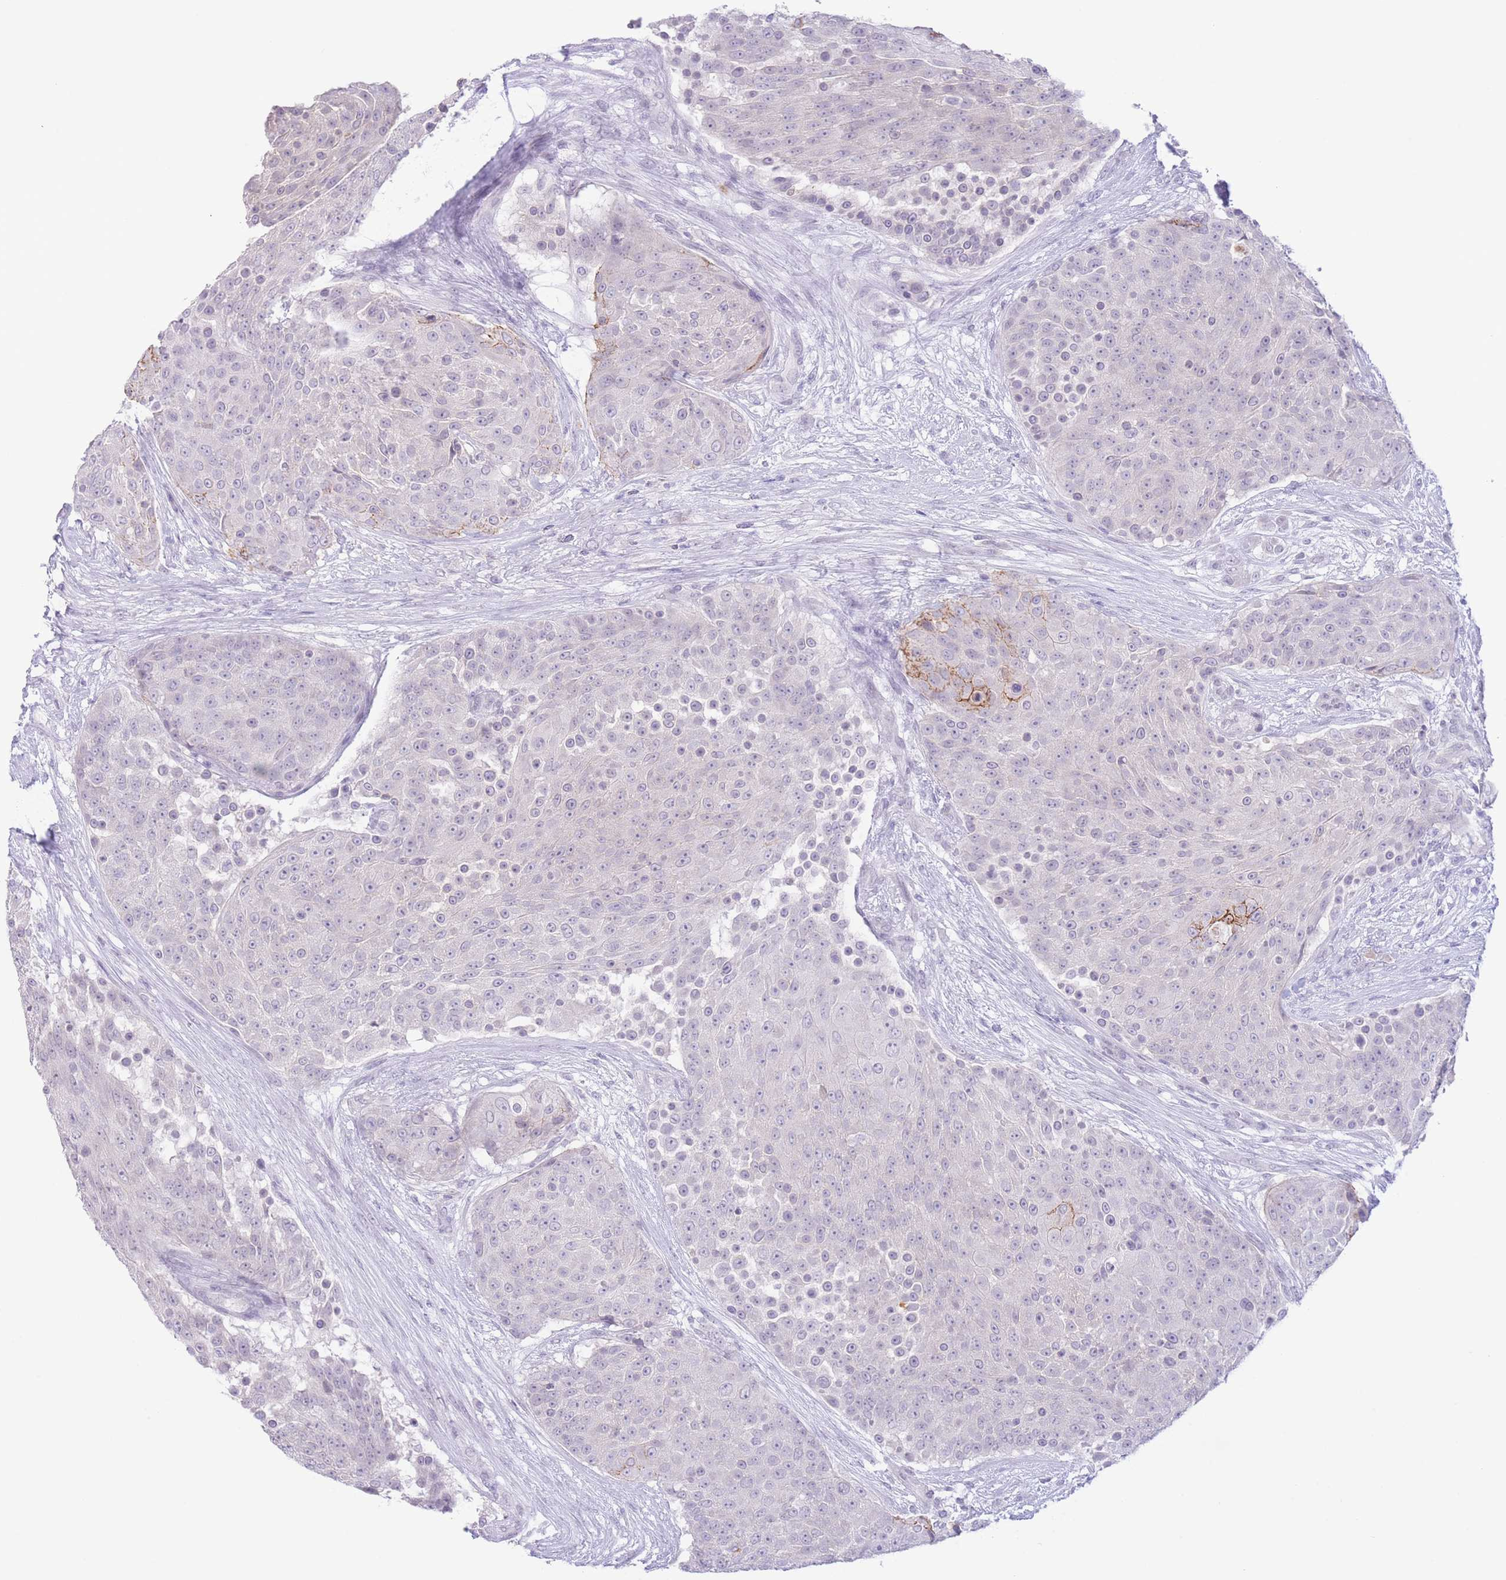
{"staining": {"intensity": "strong", "quantity": "<25%", "location": "cytoplasmic/membranous"}, "tissue": "urothelial cancer", "cell_type": "Tumor cells", "image_type": "cancer", "snomed": [{"axis": "morphology", "description": "Urothelial carcinoma, High grade"}, {"axis": "topography", "description": "Urinary bladder"}], "caption": "An immunohistochemistry image of tumor tissue is shown. Protein staining in brown labels strong cytoplasmic/membranous positivity in urothelial cancer within tumor cells. The staining was performed using DAB (3,3'-diaminobenzidine), with brown indicating positive protein expression. Nuclei are stained blue with hematoxylin.", "gene": "LCLAT1", "patient": {"sex": "female", "age": 63}}